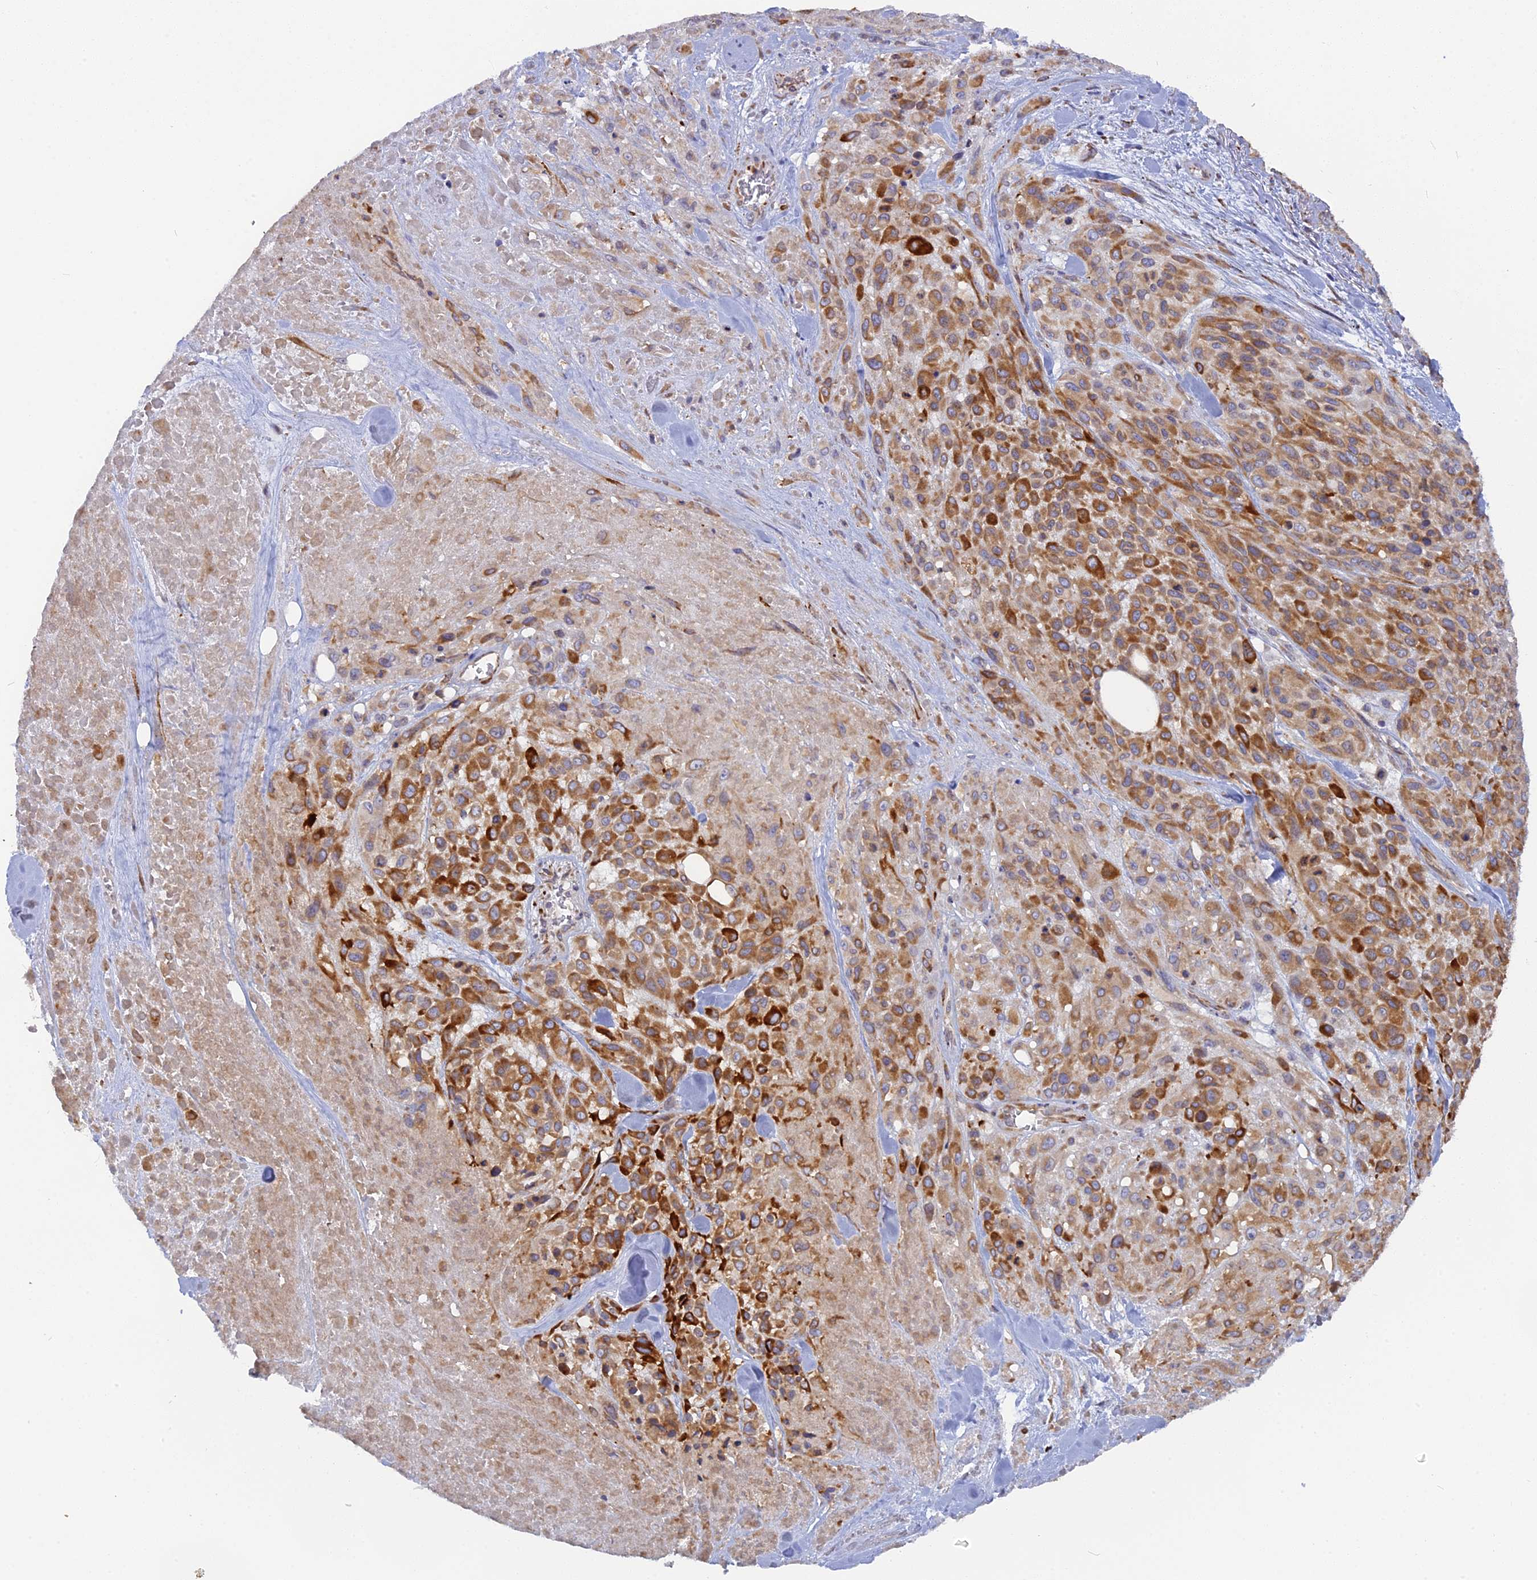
{"staining": {"intensity": "moderate", "quantity": ">75%", "location": "cytoplasmic/membranous"}, "tissue": "melanoma", "cell_type": "Tumor cells", "image_type": "cancer", "snomed": [{"axis": "morphology", "description": "Malignant melanoma, Metastatic site"}, {"axis": "topography", "description": "Skin"}], "caption": "Protein staining by immunohistochemistry (IHC) exhibits moderate cytoplasmic/membranous positivity in about >75% of tumor cells in malignant melanoma (metastatic site).", "gene": "TLCD1", "patient": {"sex": "female", "age": 81}}